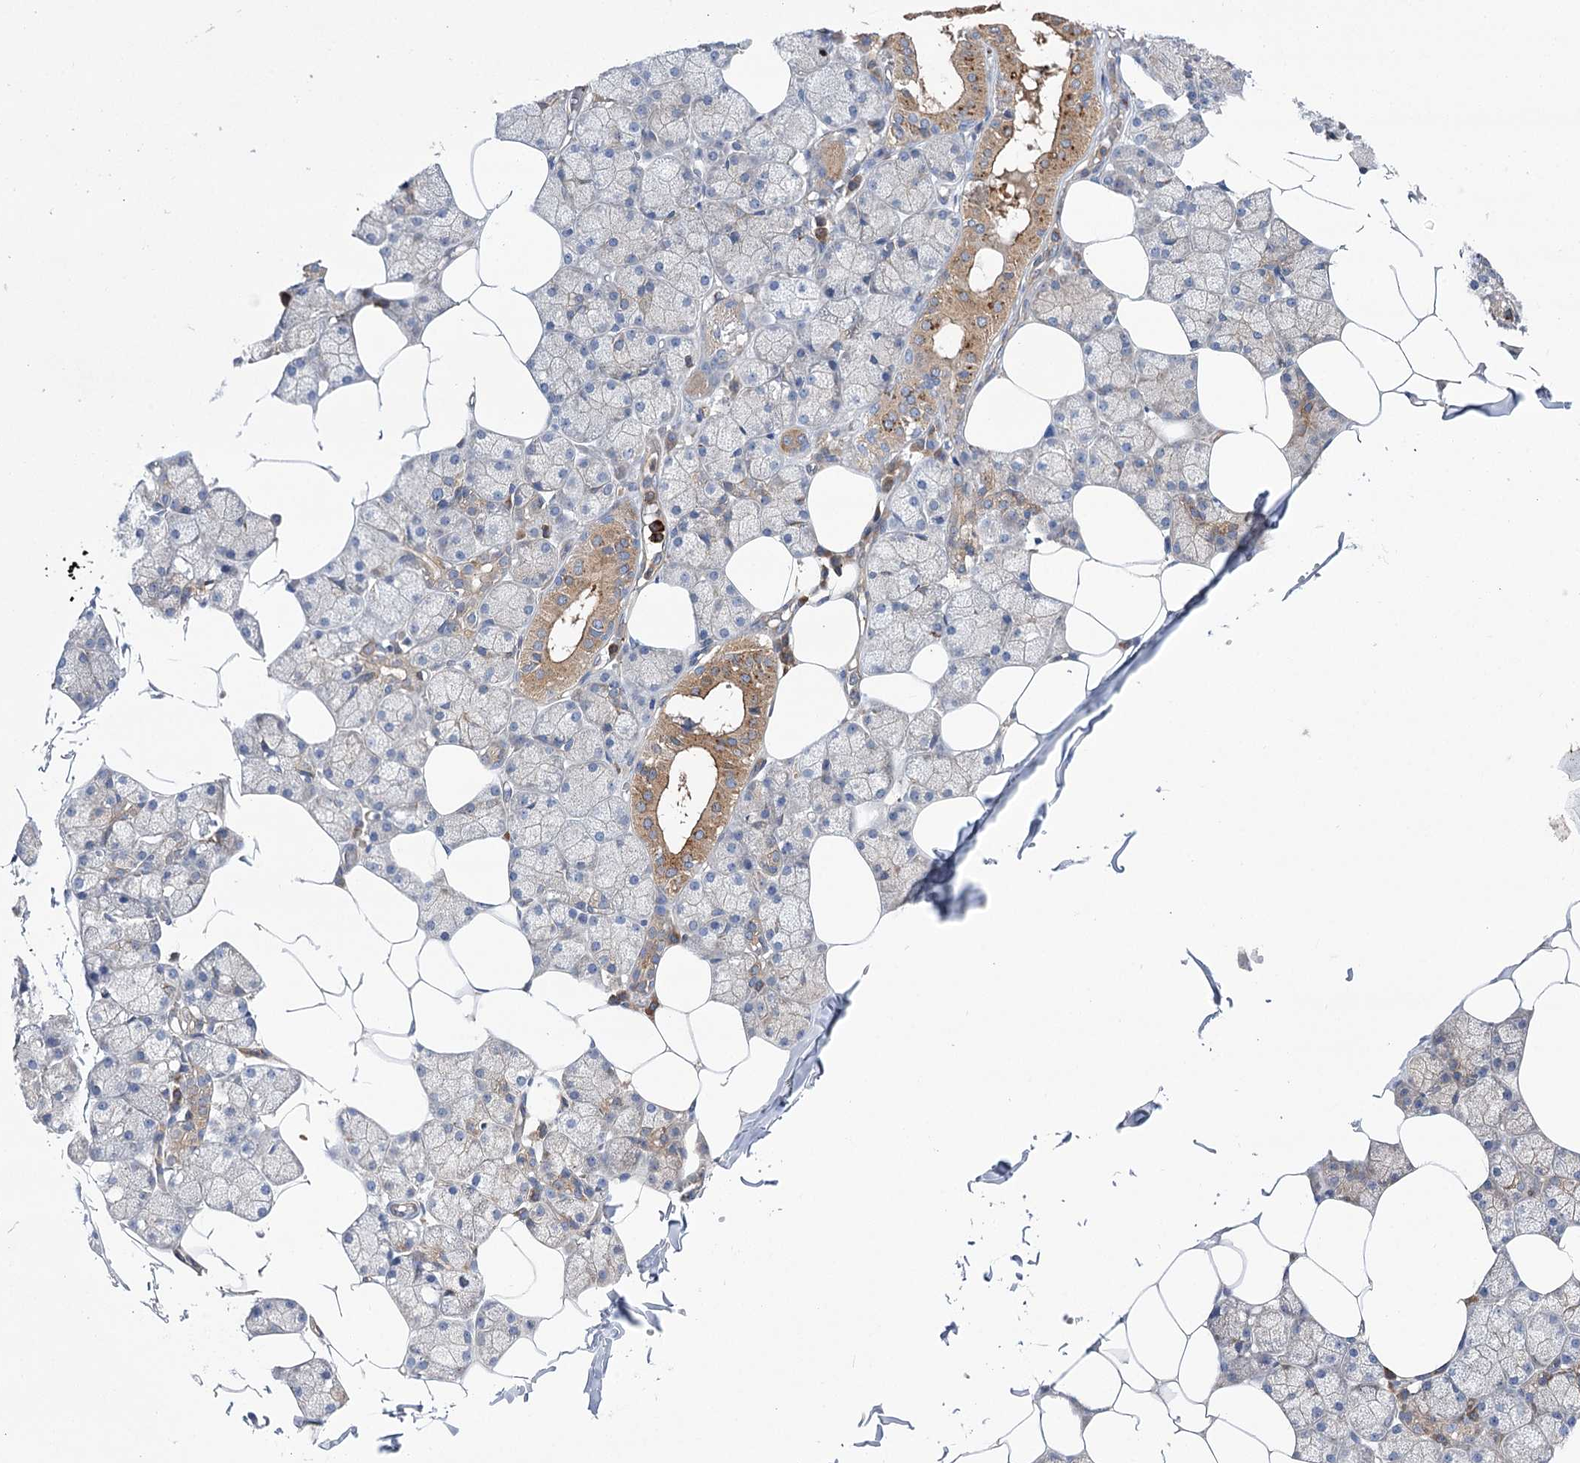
{"staining": {"intensity": "moderate", "quantity": "25%-75%", "location": "cytoplasmic/membranous"}, "tissue": "salivary gland", "cell_type": "Glandular cells", "image_type": "normal", "snomed": [{"axis": "morphology", "description": "Normal tissue, NOS"}, {"axis": "topography", "description": "Salivary gland"}], "caption": "Immunohistochemical staining of benign salivary gland exhibits medium levels of moderate cytoplasmic/membranous staining in approximately 25%-75% of glandular cells.", "gene": "VPS37B", "patient": {"sex": "male", "age": 62}}